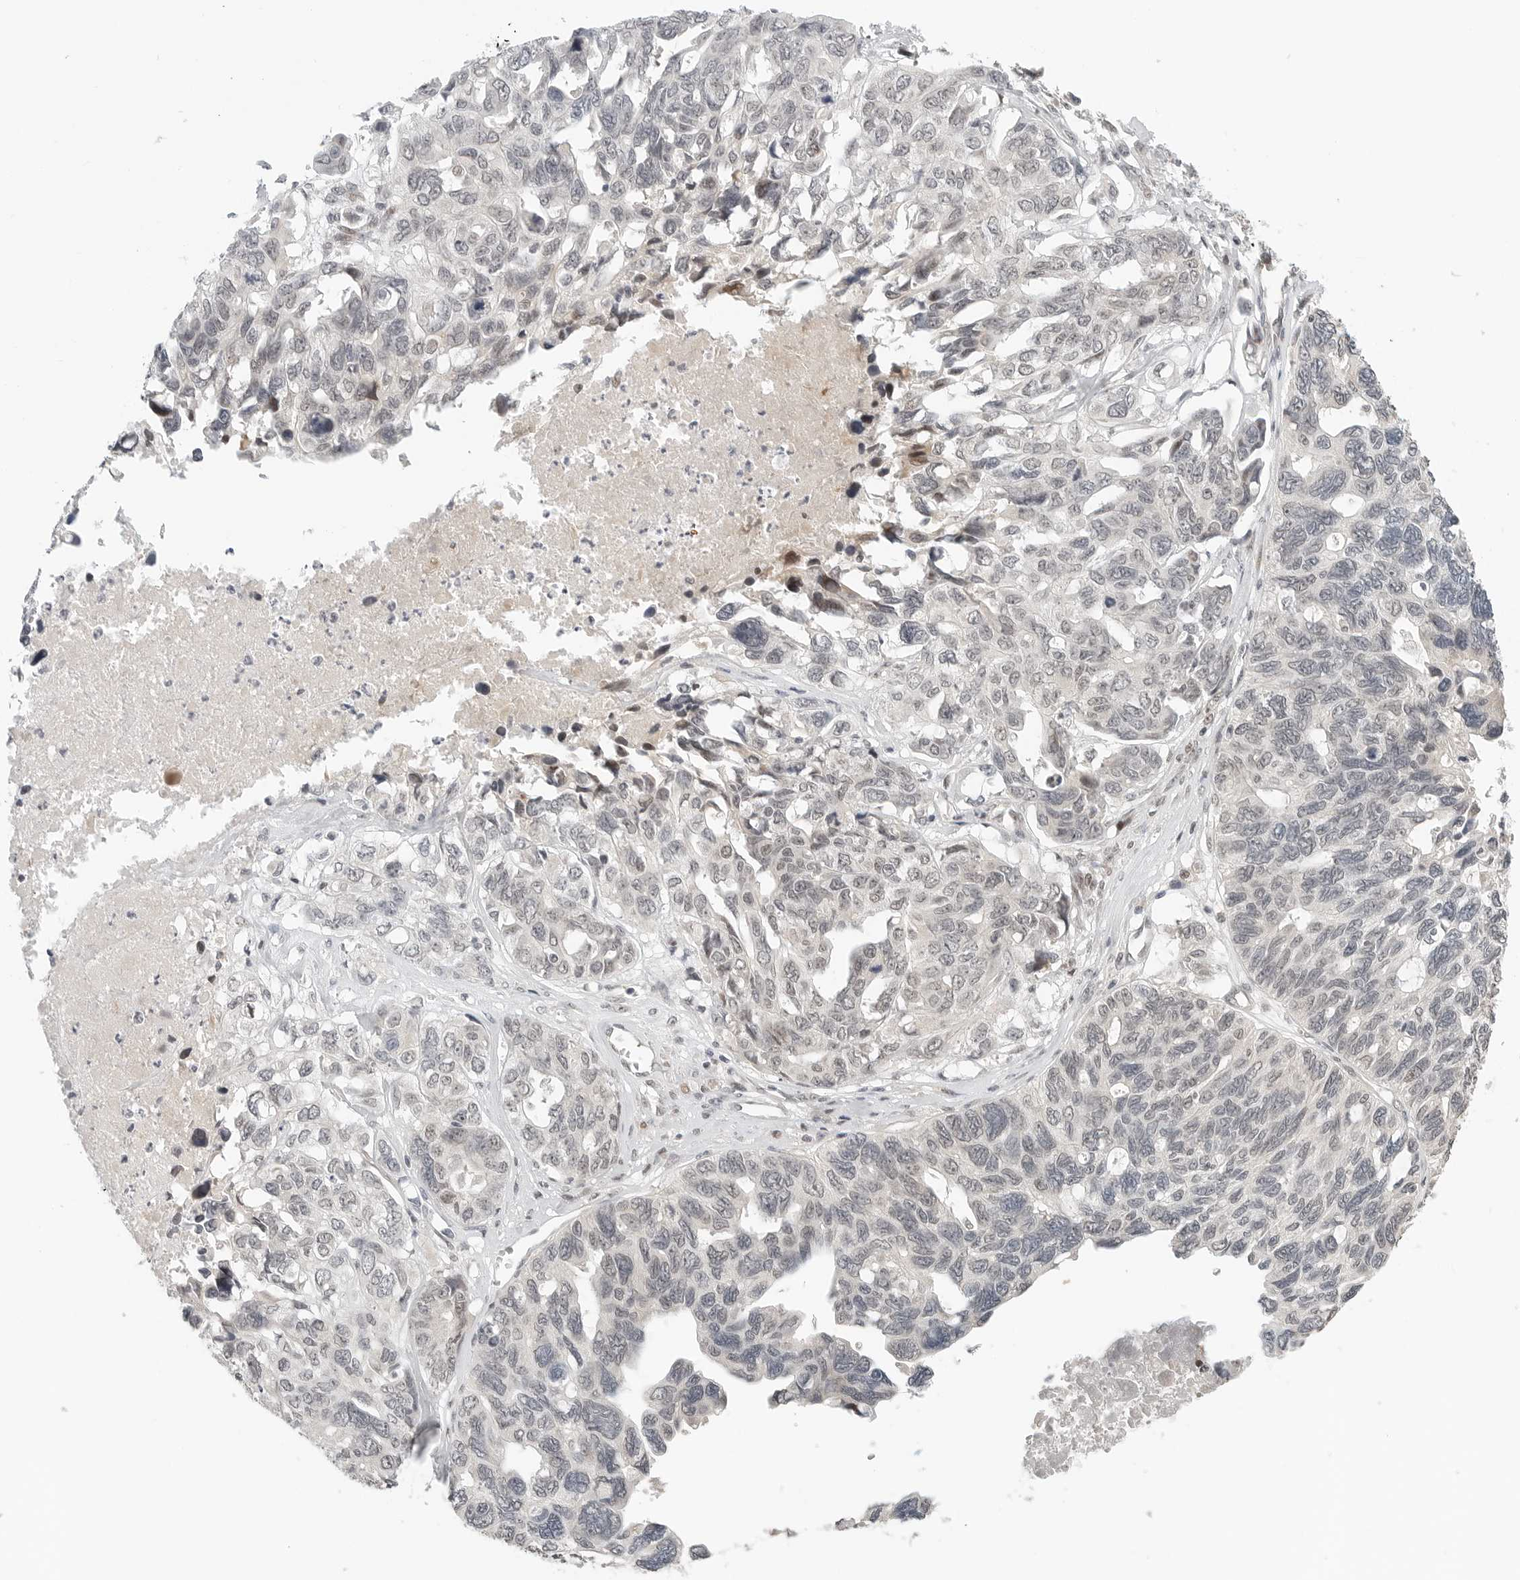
{"staining": {"intensity": "negative", "quantity": "none", "location": "none"}, "tissue": "ovarian cancer", "cell_type": "Tumor cells", "image_type": "cancer", "snomed": [{"axis": "morphology", "description": "Cystadenocarcinoma, serous, NOS"}, {"axis": "topography", "description": "Ovary"}], "caption": "This is an IHC image of human ovarian cancer (serous cystadenocarcinoma). There is no expression in tumor cells.", "gene": "TSEN2", "patient": {"sex": "female", "age": 79}}